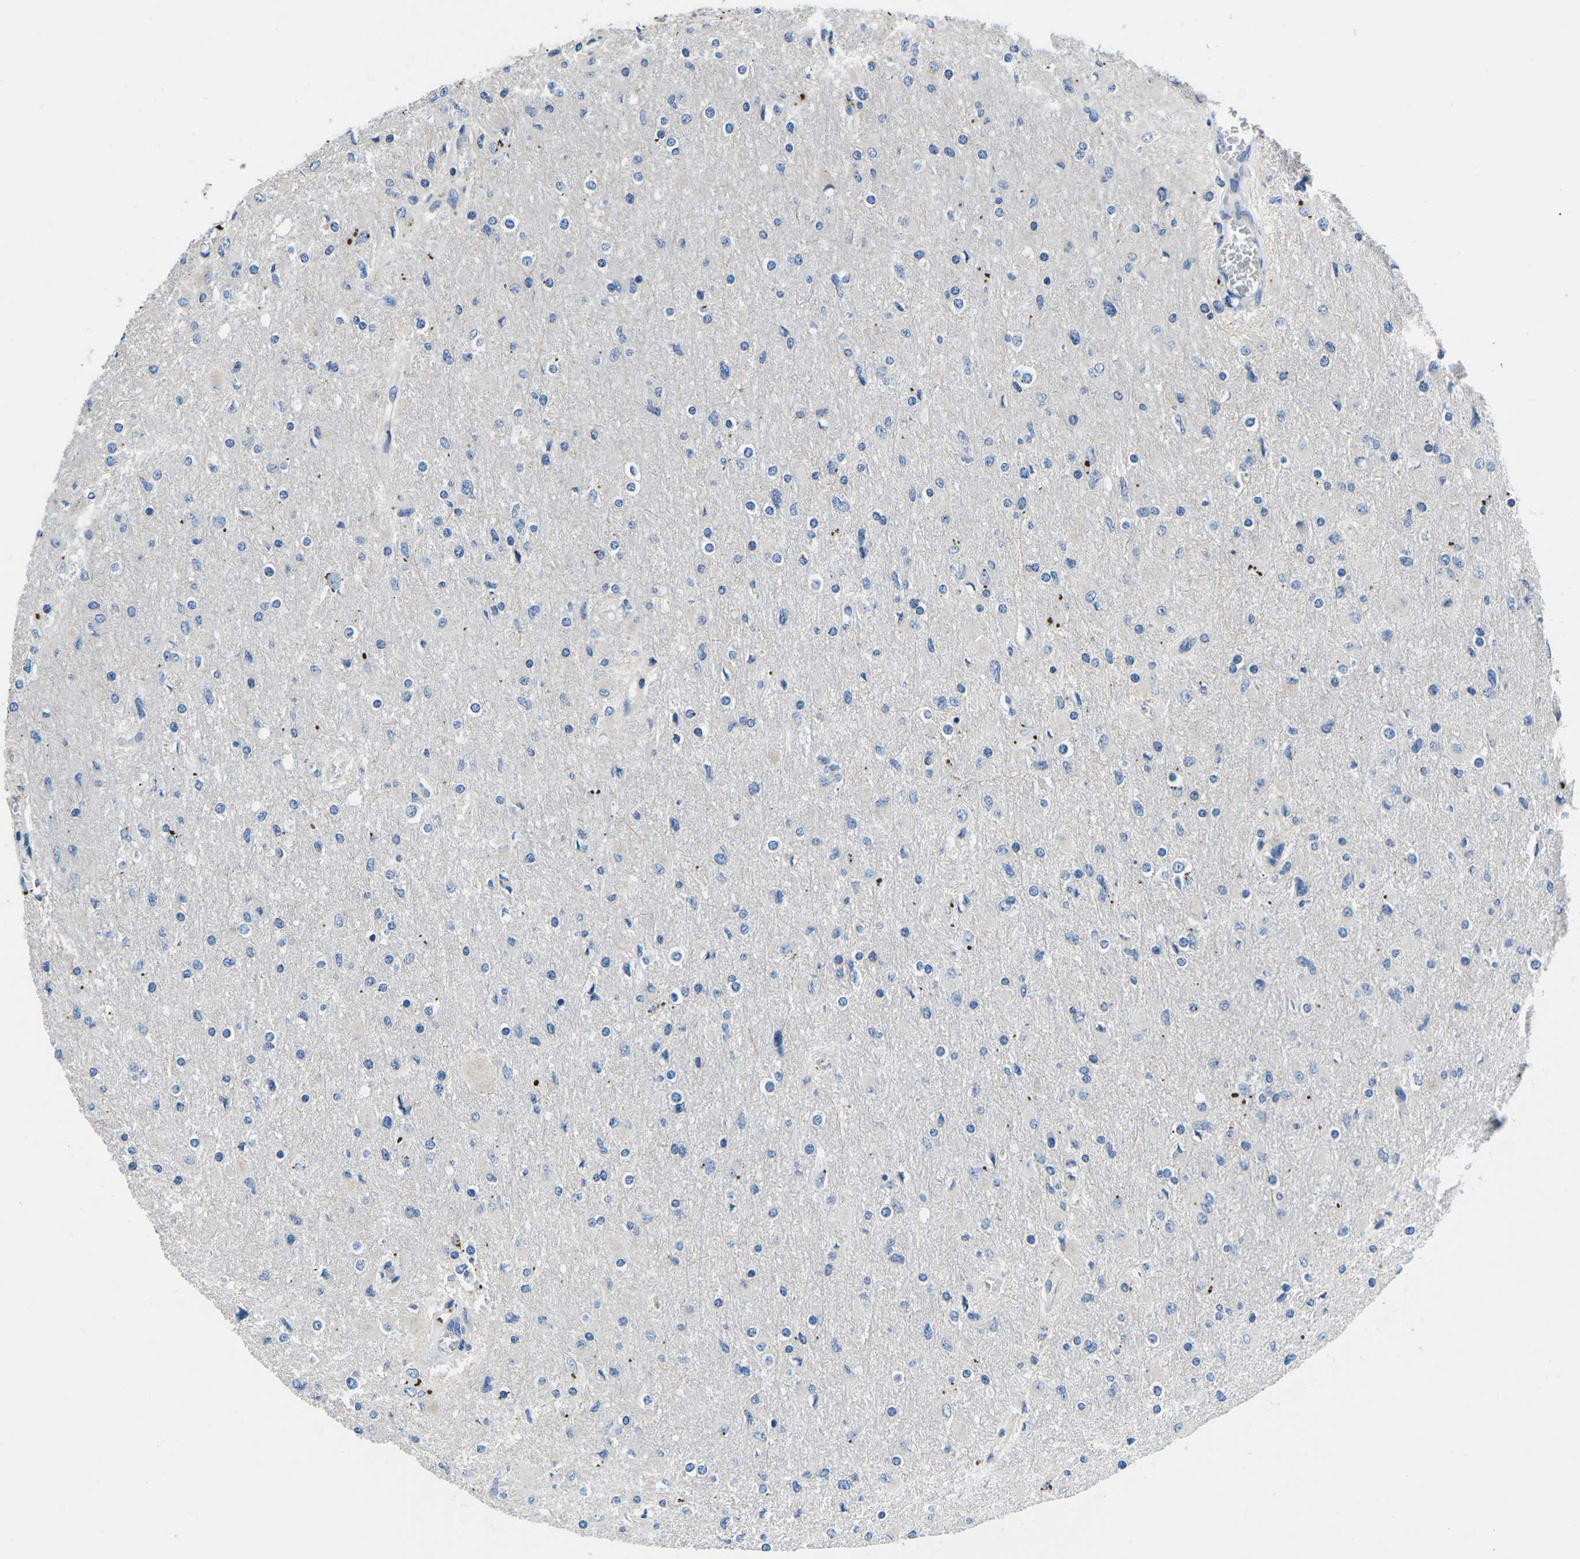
{"staining": {"intensity": "negative", "quantity": "none", "location": "none"}, "tissue": "glioma", "cell_type": "Tumor cells", "image_type": "cancer", "snomed": [{"axis": "morphology", "description": "Glioma, malignant, High grade"}, {"axis": "topography", "description": "Cerebral cortex"}], "caption": "Human glioma stained for a protein using immunohistochemistry (IHC) demonstrates no staining in tumor cells.", "gene": "PDCD6IP", "patient": {"sex": "female", "age": 36}}